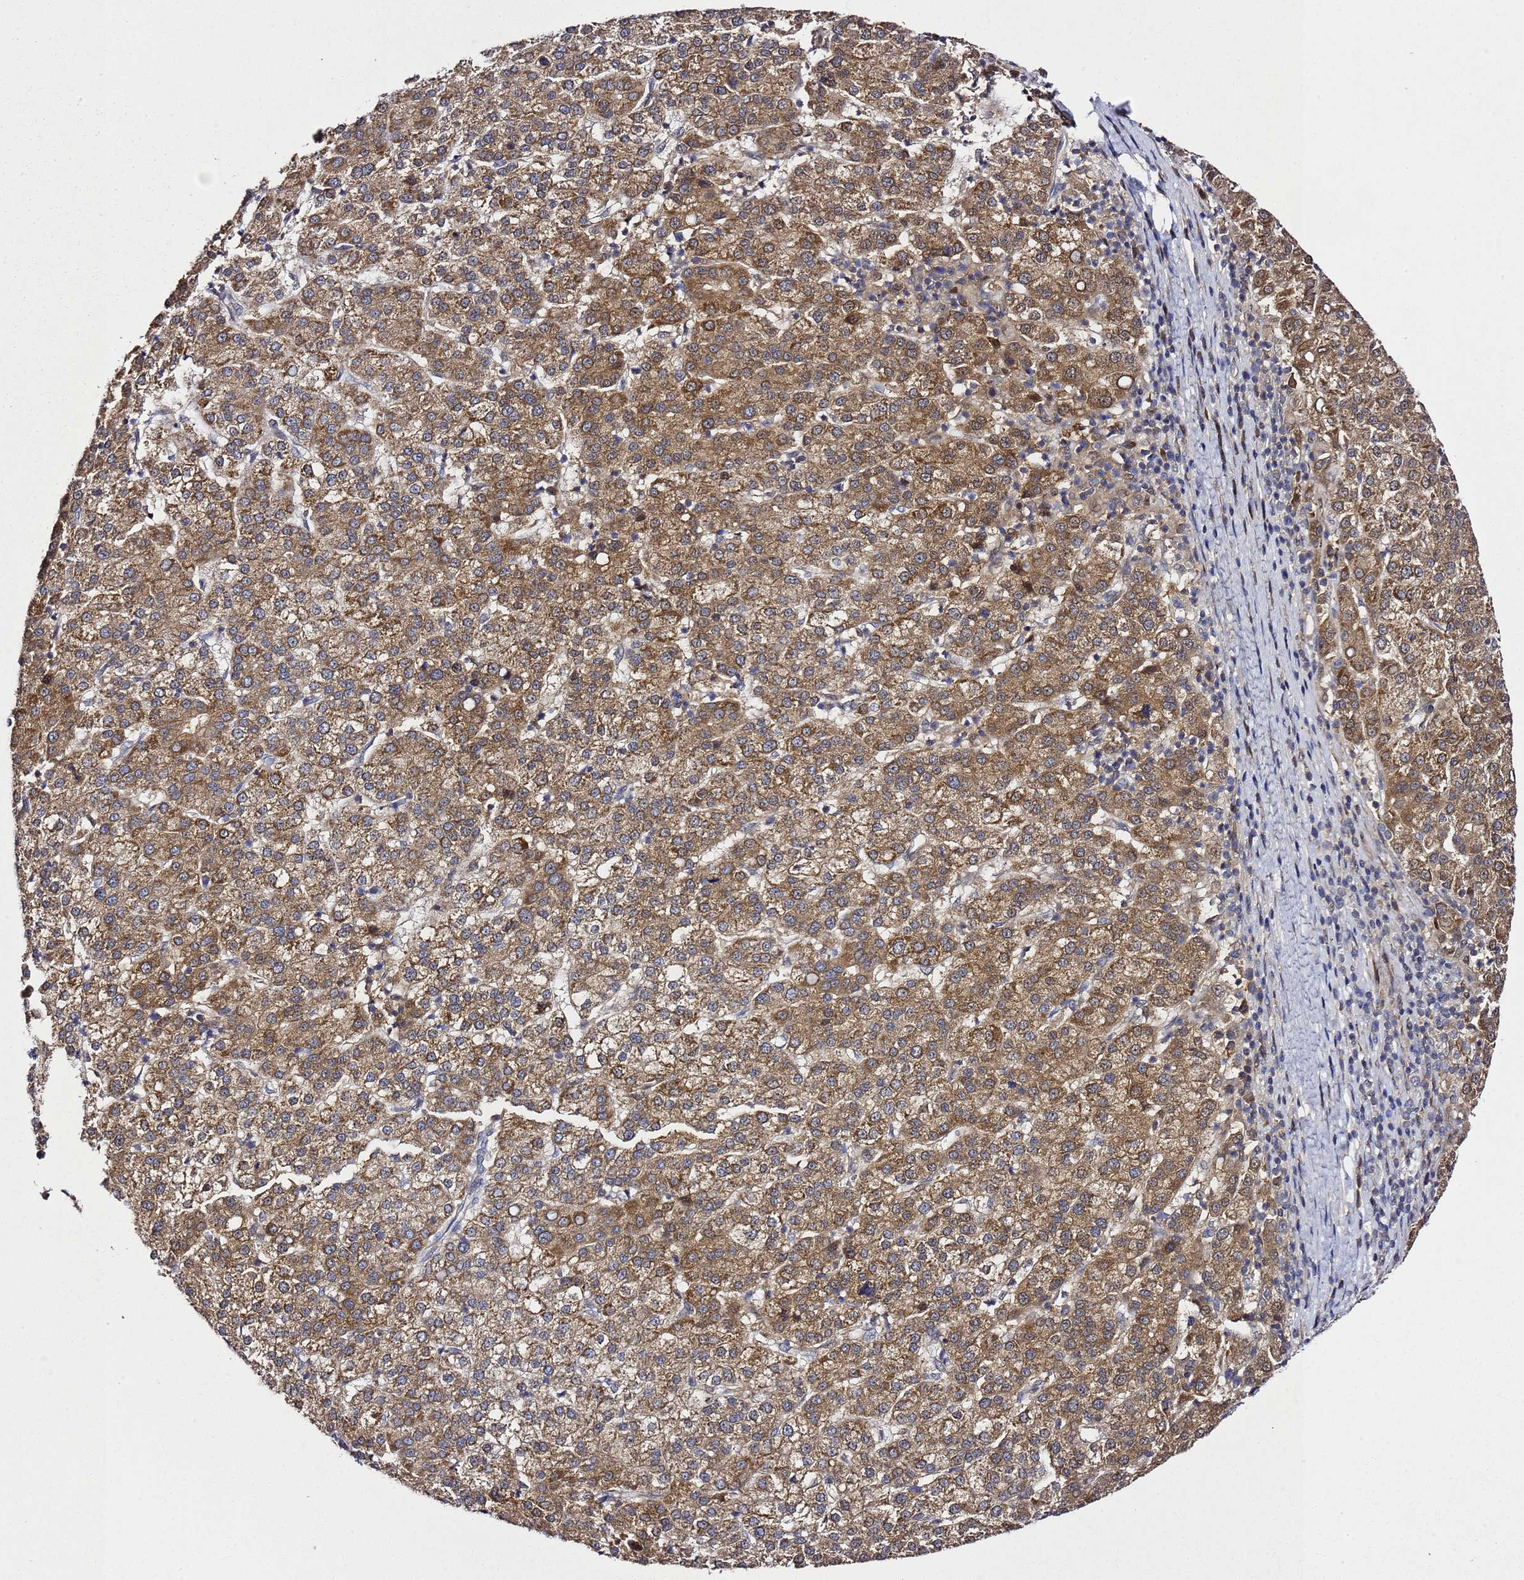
{"staining": {"intensity": "moderate", "quantity": ">75%", "location": "cytoplasmic/membranous"}, "tissue": "liver cancer", "cell_type": "Tumor cells", "image_type": "cancer", "snomed": [{"axis": "morphology", "description": "Carcinoma, Hepatocellular, NOS"}, {"axis": "topography", "description": "Liver"}], "caption": "Liver cancer (hepatocellular carcinoma) tissue displays moderate cytoplasmic/membranous staining in about >75% of tumor cells, visualized by immunohistochemistry.", "gene": "ALG3", "patient": {"sex": "female", "age": 58}}